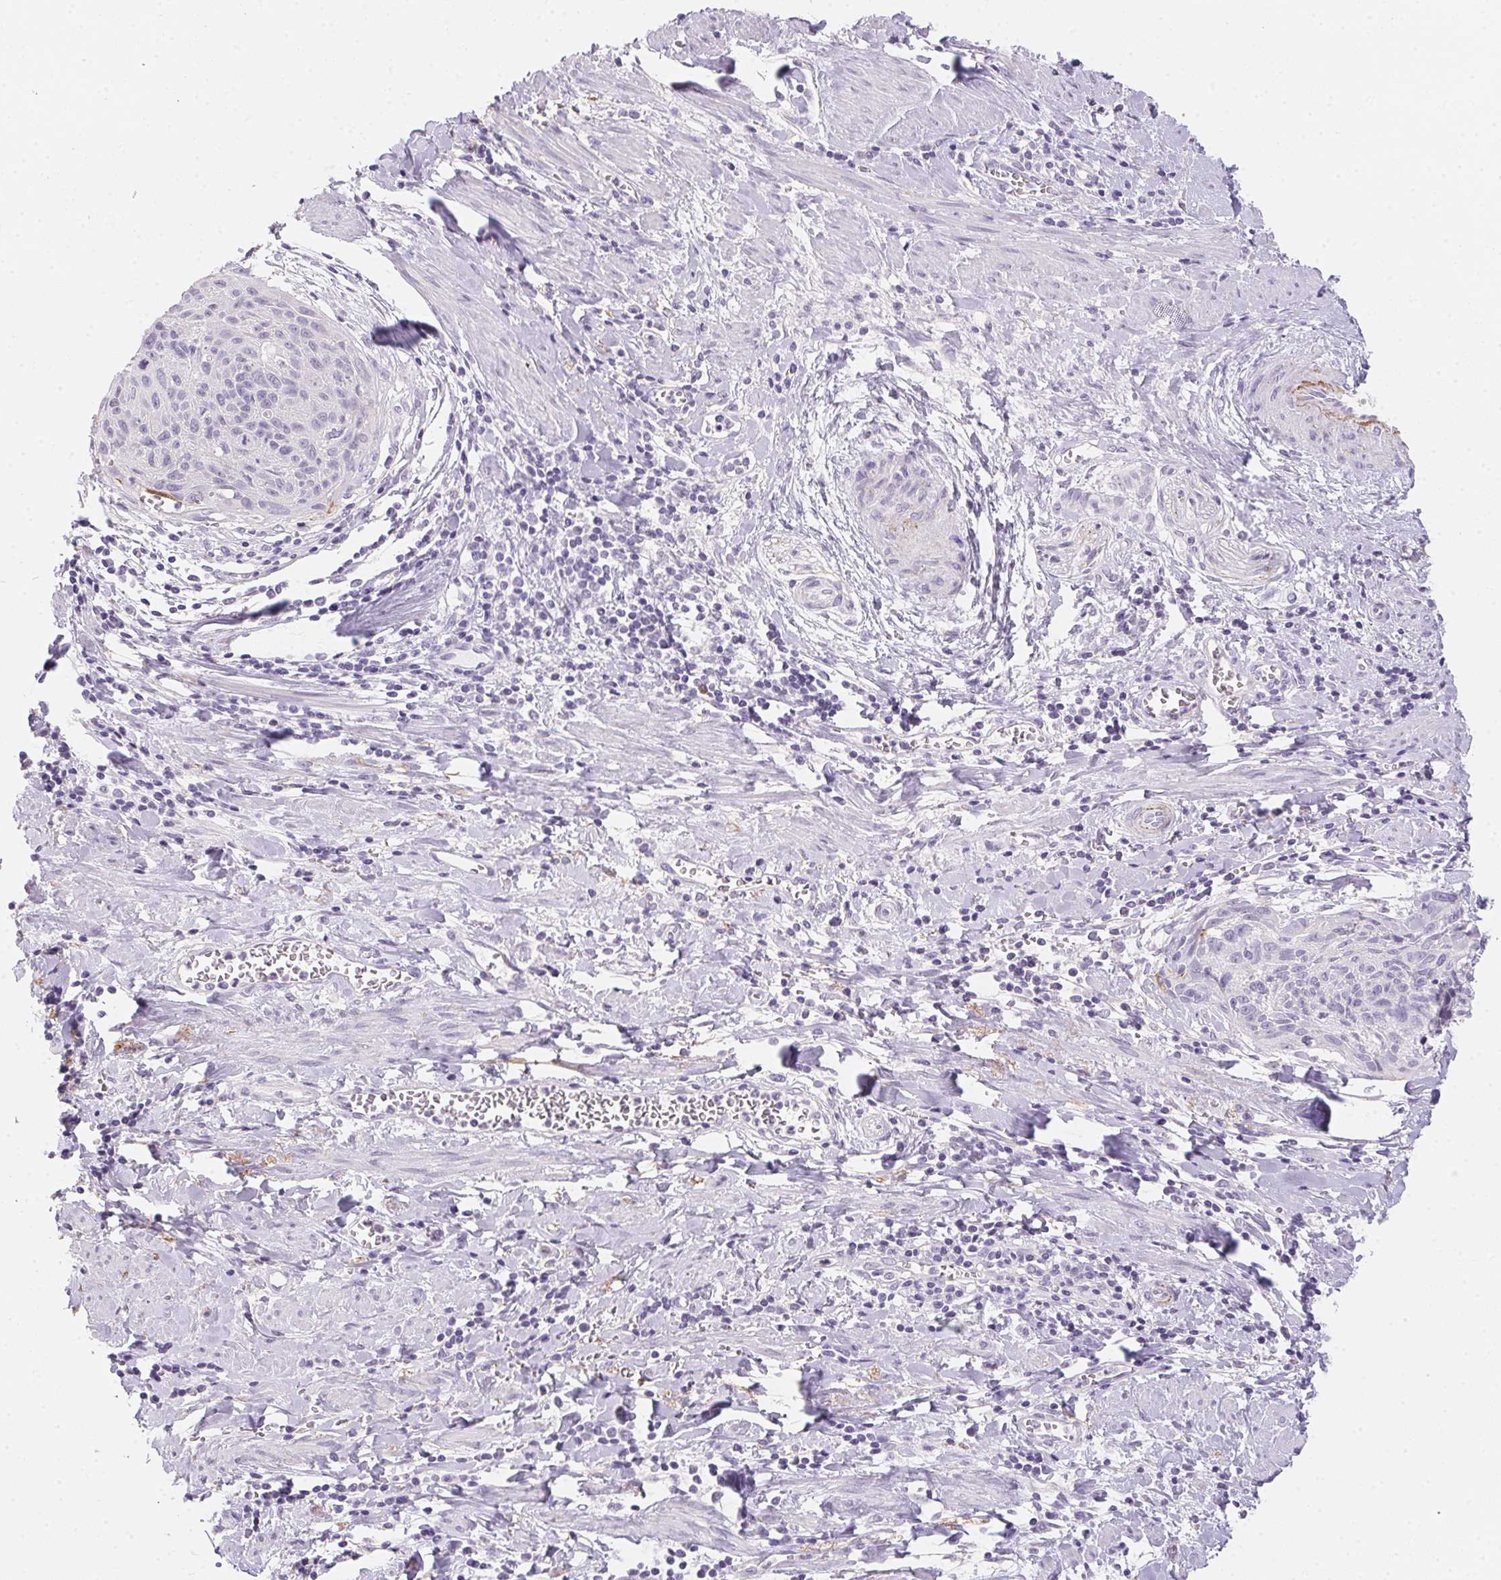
{"staining": {"intensity": "negative", "quantity": "none", "location": "none"}, "tissue": "cervical cancer", "cell_type": "Tumor cells", "image_type": "cancer", "snomed": [{"axis": "morphology", "description": "Squamous cell carcinoma, NOS"}, {"axis": "topography", "description": "Cervix"}], "caption": "Immunohistochemical staining of human squamous cell carcinoma (cervical) displays no significant positivity in tumor cells.", "gene": "MYL4", "patient": {"sex": "female", "age": 55}}